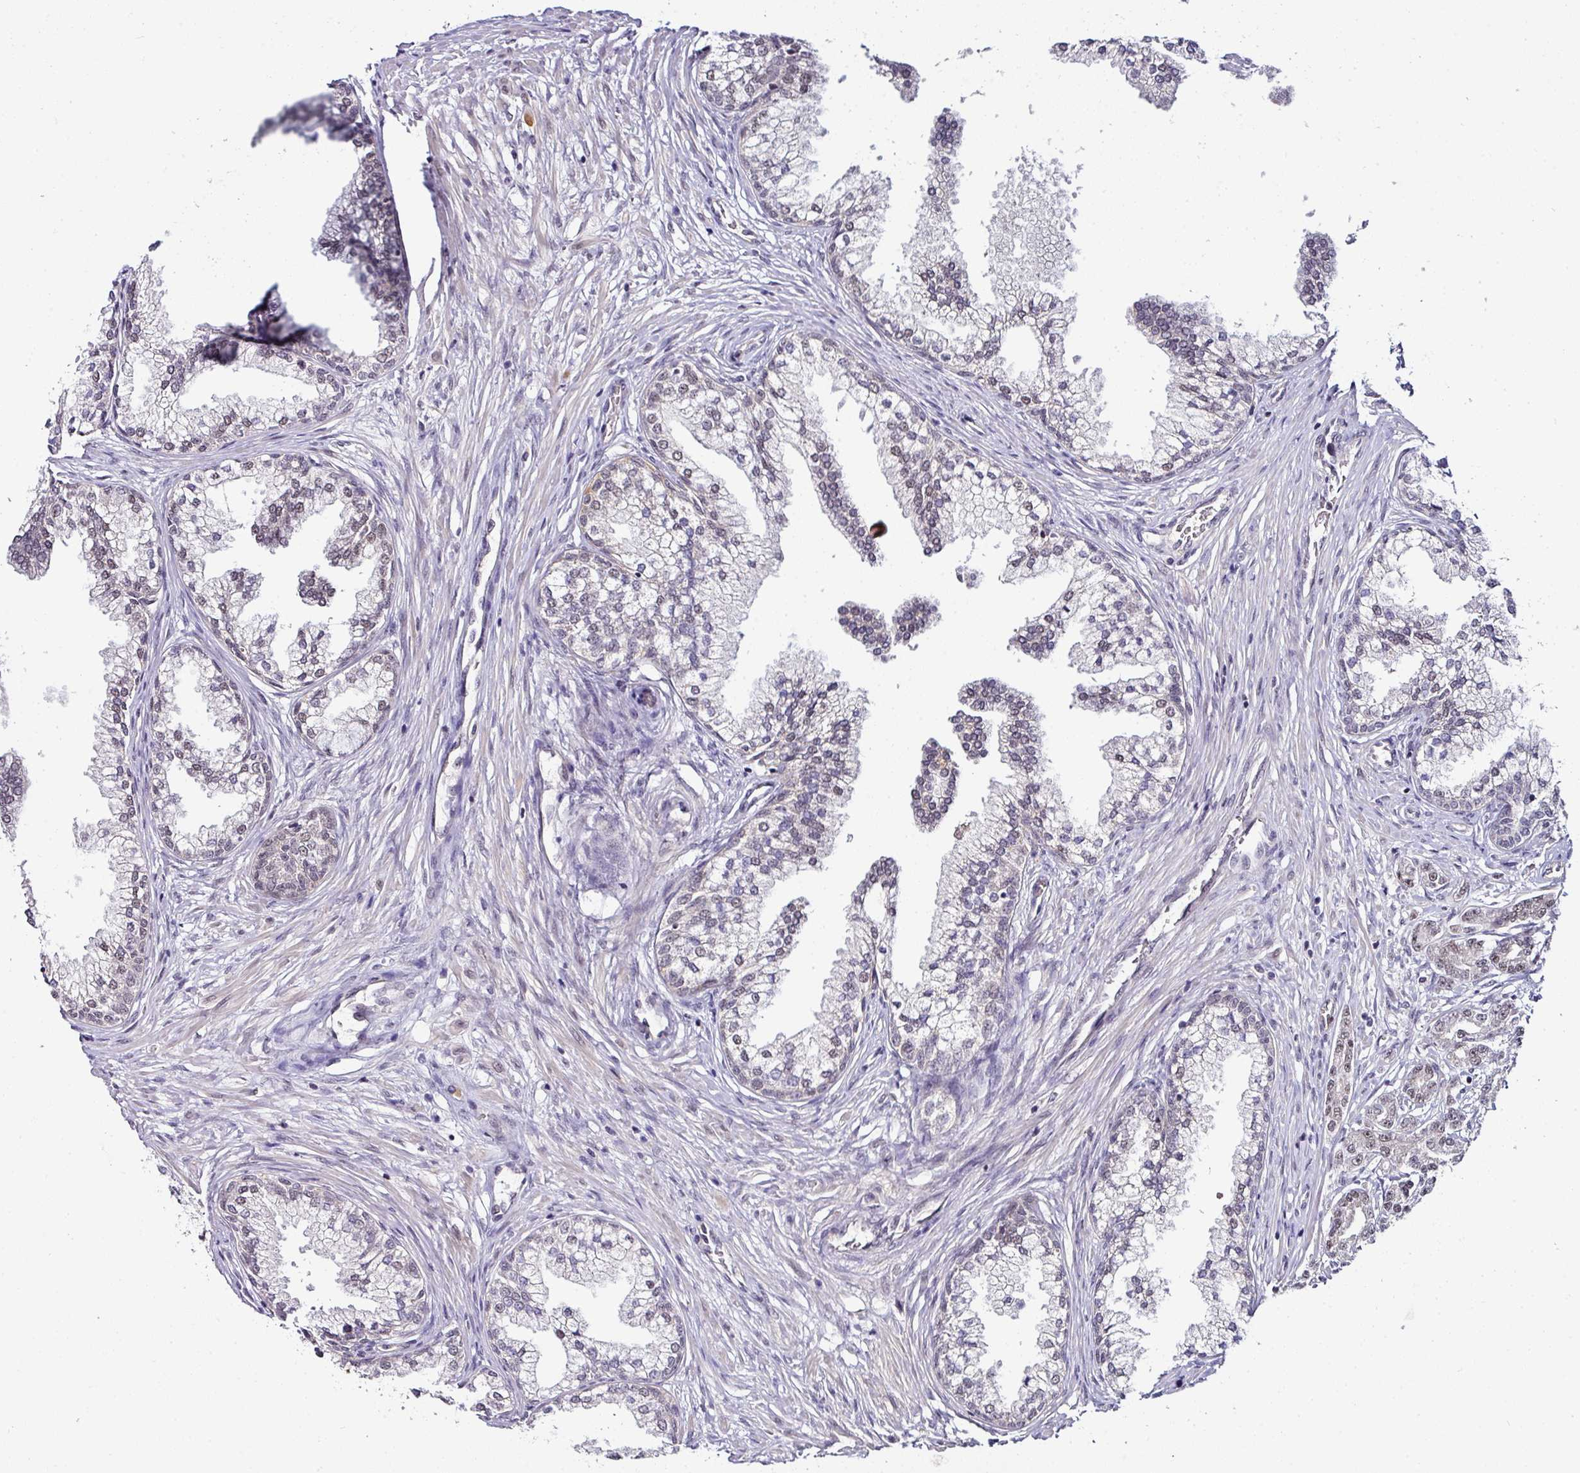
{"staining": {"intensity": "weak", "quantity": "<25%", "location": "nuclear"}, "tissue": "prostate cancer", "cell_type": "Tumor cells", "image_type": "cancer", "snomed": [{"axis": "morphology", "description": "Adenocarcinoma, High grade"}, {"axis": "topography", "description": "Prostate"}], "caption": "A photomicrograph of human prostate cancer (high-grade adenocarcinoma) is negative for staining in tumor cells.", "gene": "NAPSA", "patient": {"sex": "male", "age": 69}}